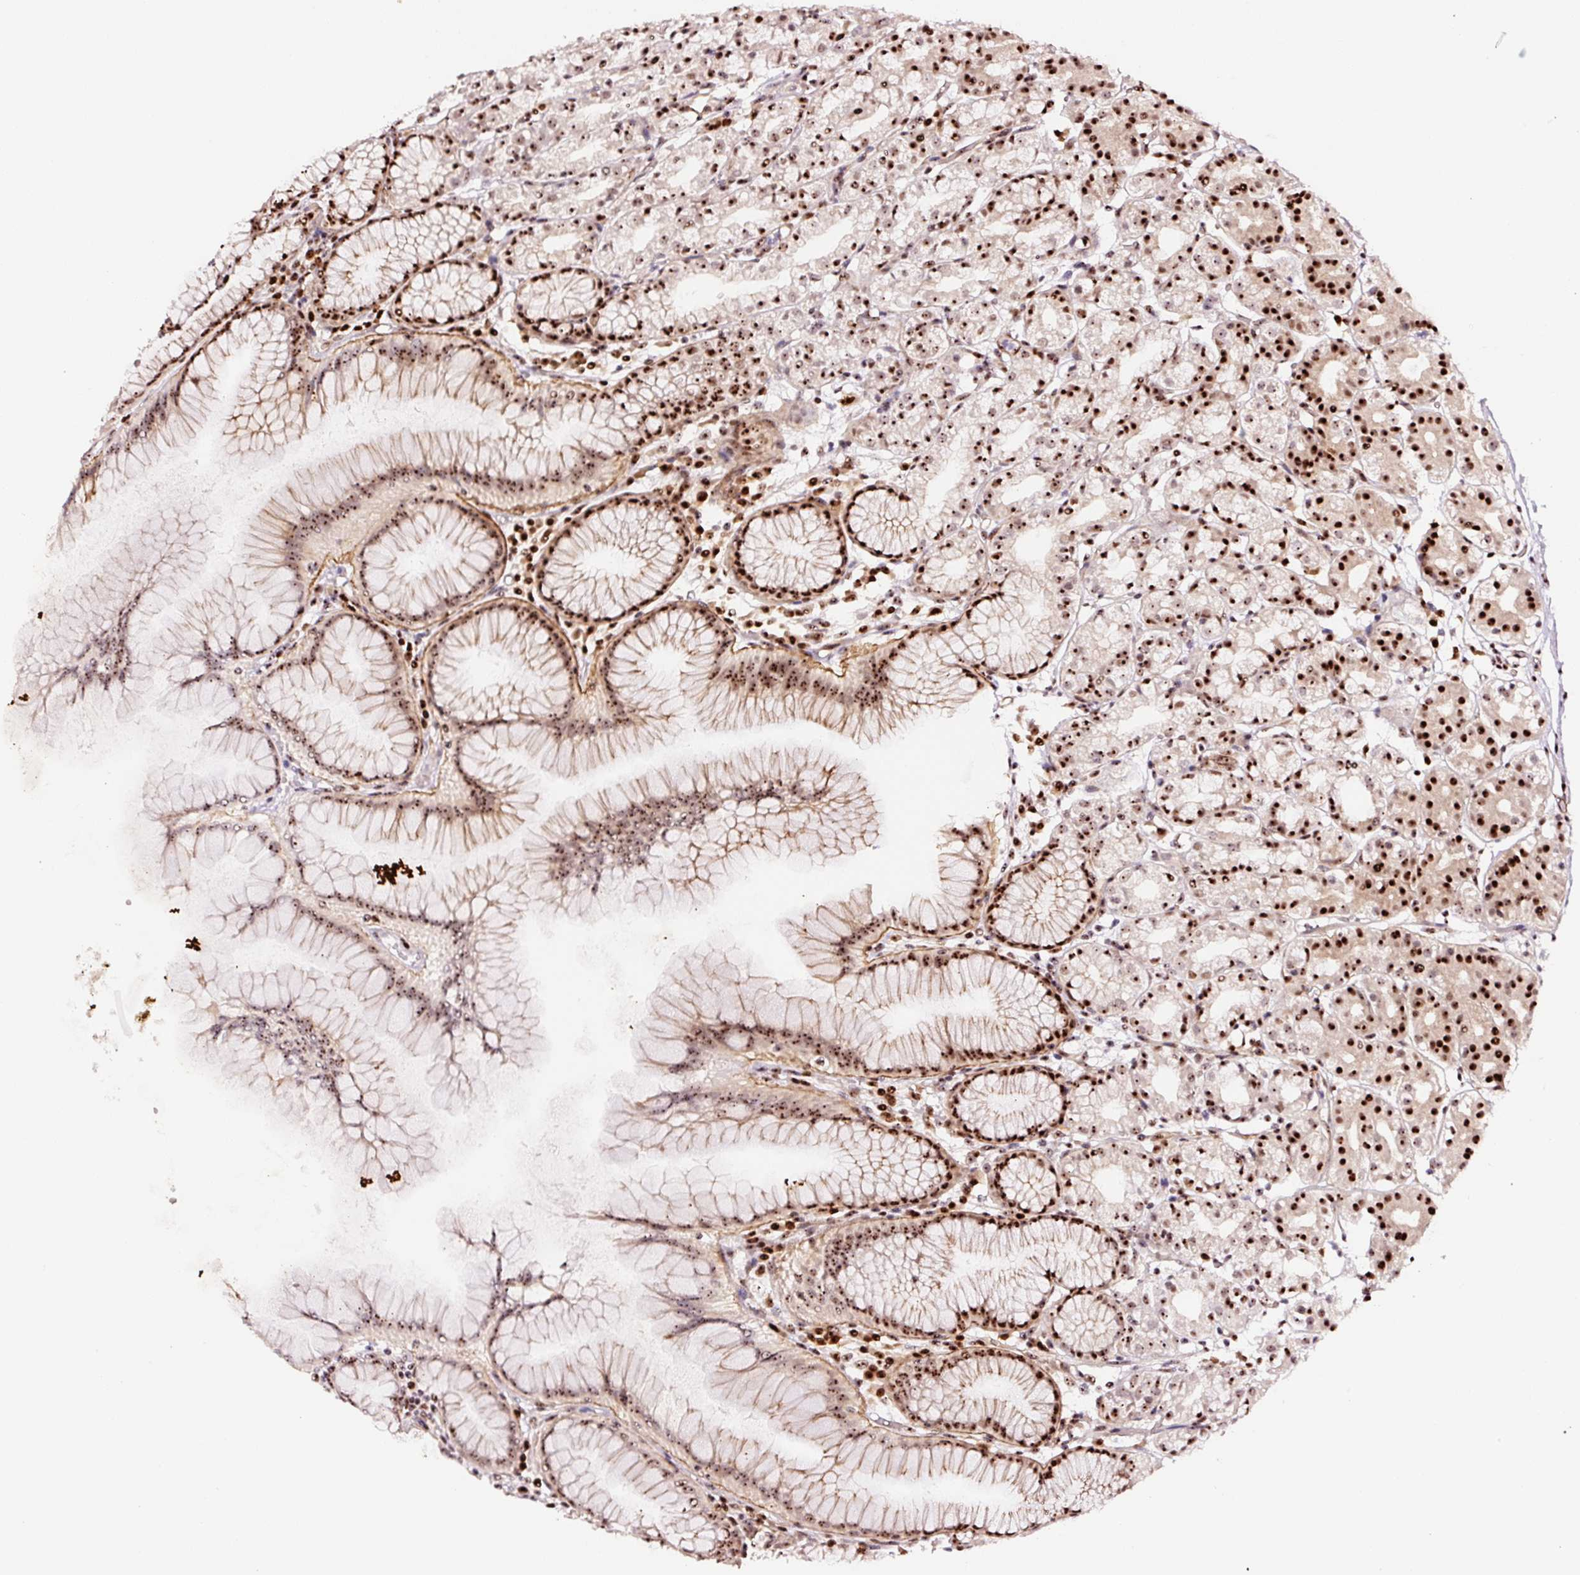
{"staining": {"intensity": "strong", "quantity": ">75%", "location": "nuclear"}, "tissue": "stomach", "cell_type": "Glandular cells", "image_type": "normal", "snomed": [{"axis": "morphology", "description": "Normal tissue, NOS"}, {"axis": "topography", "description": "Stomach"}], "caption": "Protein staining shows strong nuclear staining in approximately >75% of glandular cells in unremarkable stomach.", "gene": "GNL3", "patient": {"sex": "female", "age": 57}}